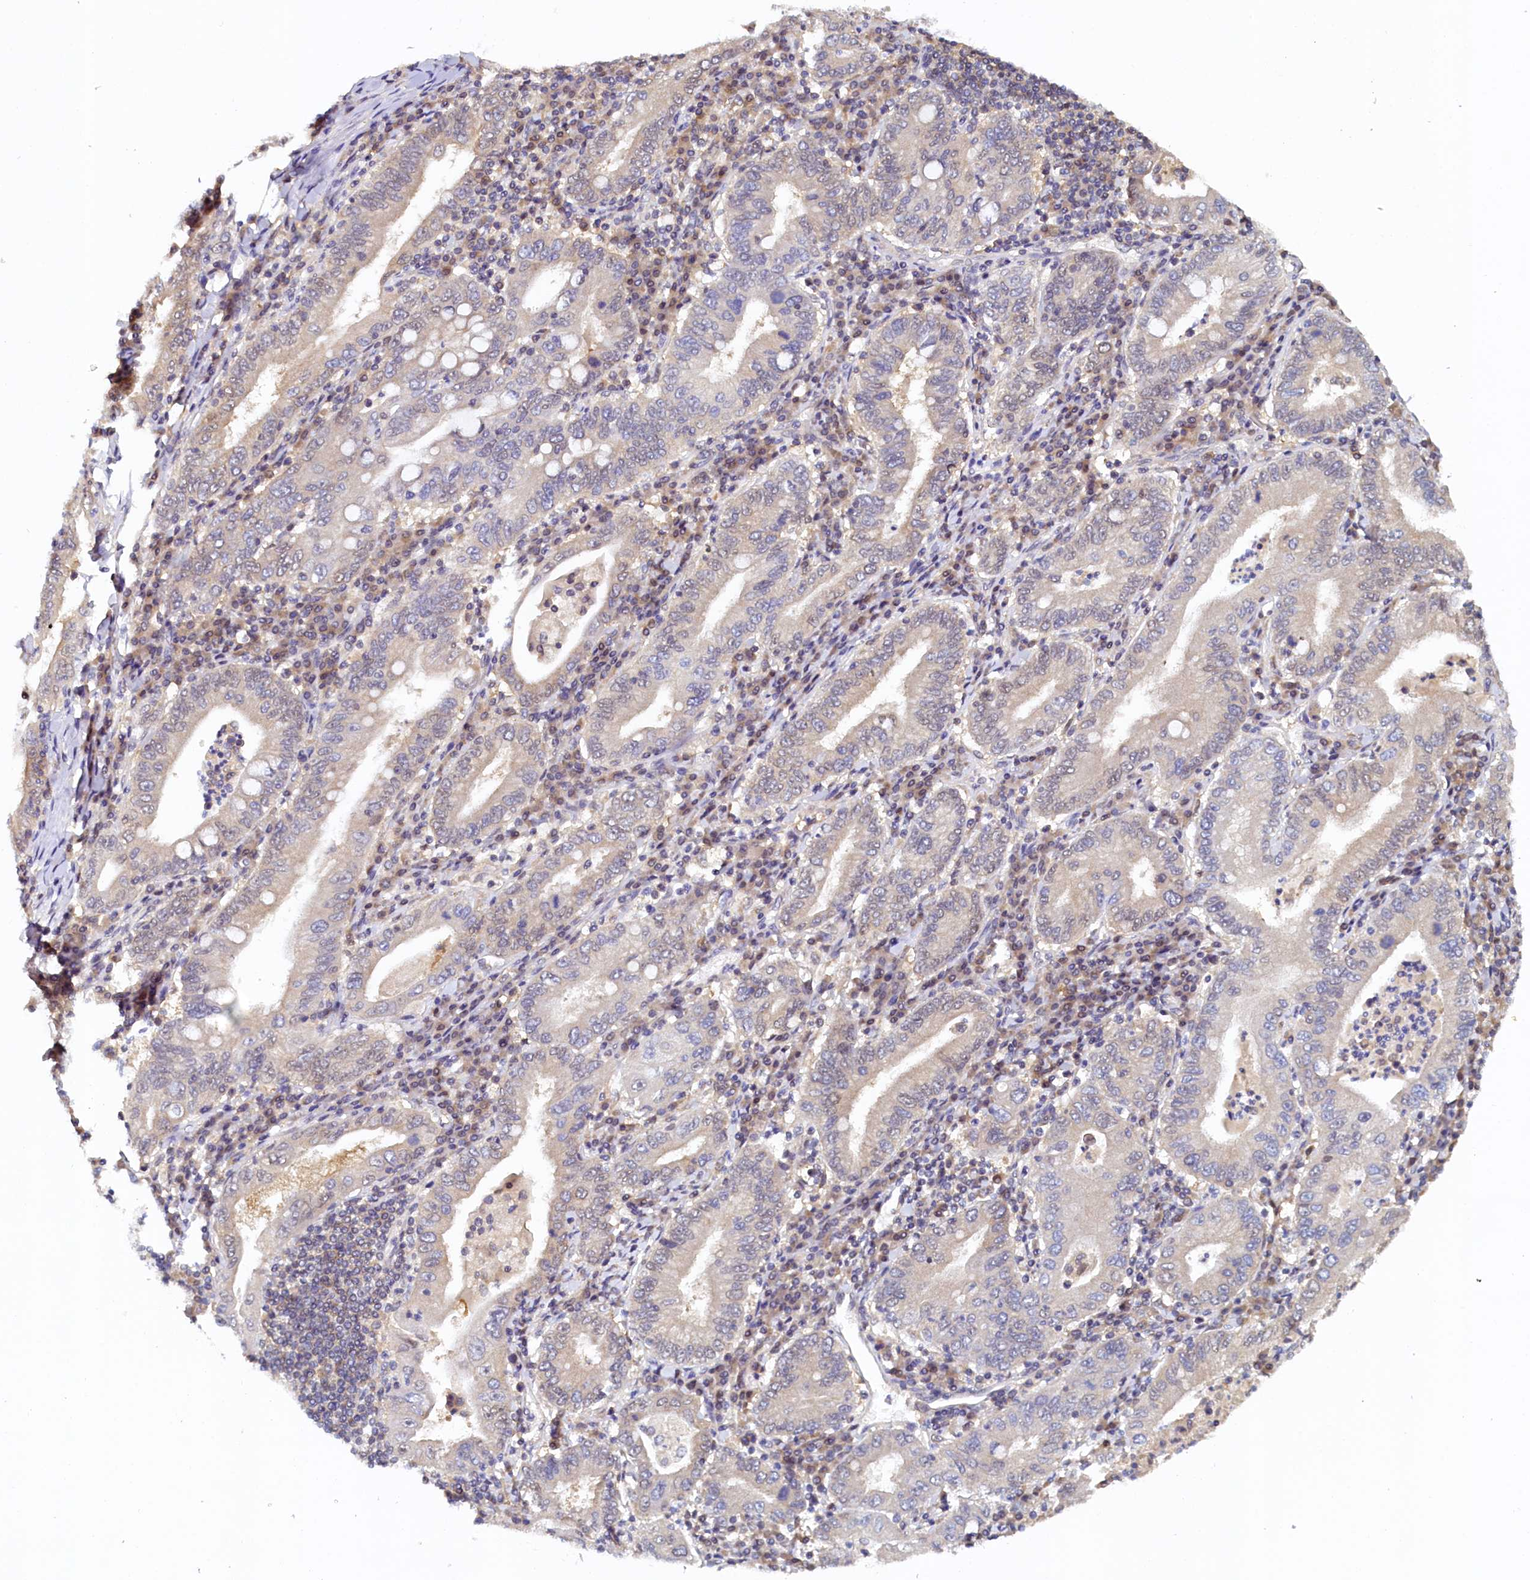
{"staining": {"intensity": "weak", "quantity": "25%-75%", "location": "cytoplasmic/membranous"}, "tissue": "stomach cancer", "cell_type": "Tumor cells", "image_type": "cancer", "snomed": [{"axis": "morphology", "description": "Normal tissue, NOS"}, {"axis": "morphology", "description": "Adenocarcinoma, NOS"}, {"axis": "topography", "description": "Esophagus"}, {"axis": "topography", "description": "Stomach, upper"}, {"axis": "topography", "description": "Peripheral nerve tissue"}], "caption": "Protein expression by immunohistochemistry shows weak cytoplasmic/membranous expression in about 25%-75% of tumor cells in stomach cancer (adenocarcinoma).", "gene": "PAAF1", "patient": {"sex": "male", "age": 62}}